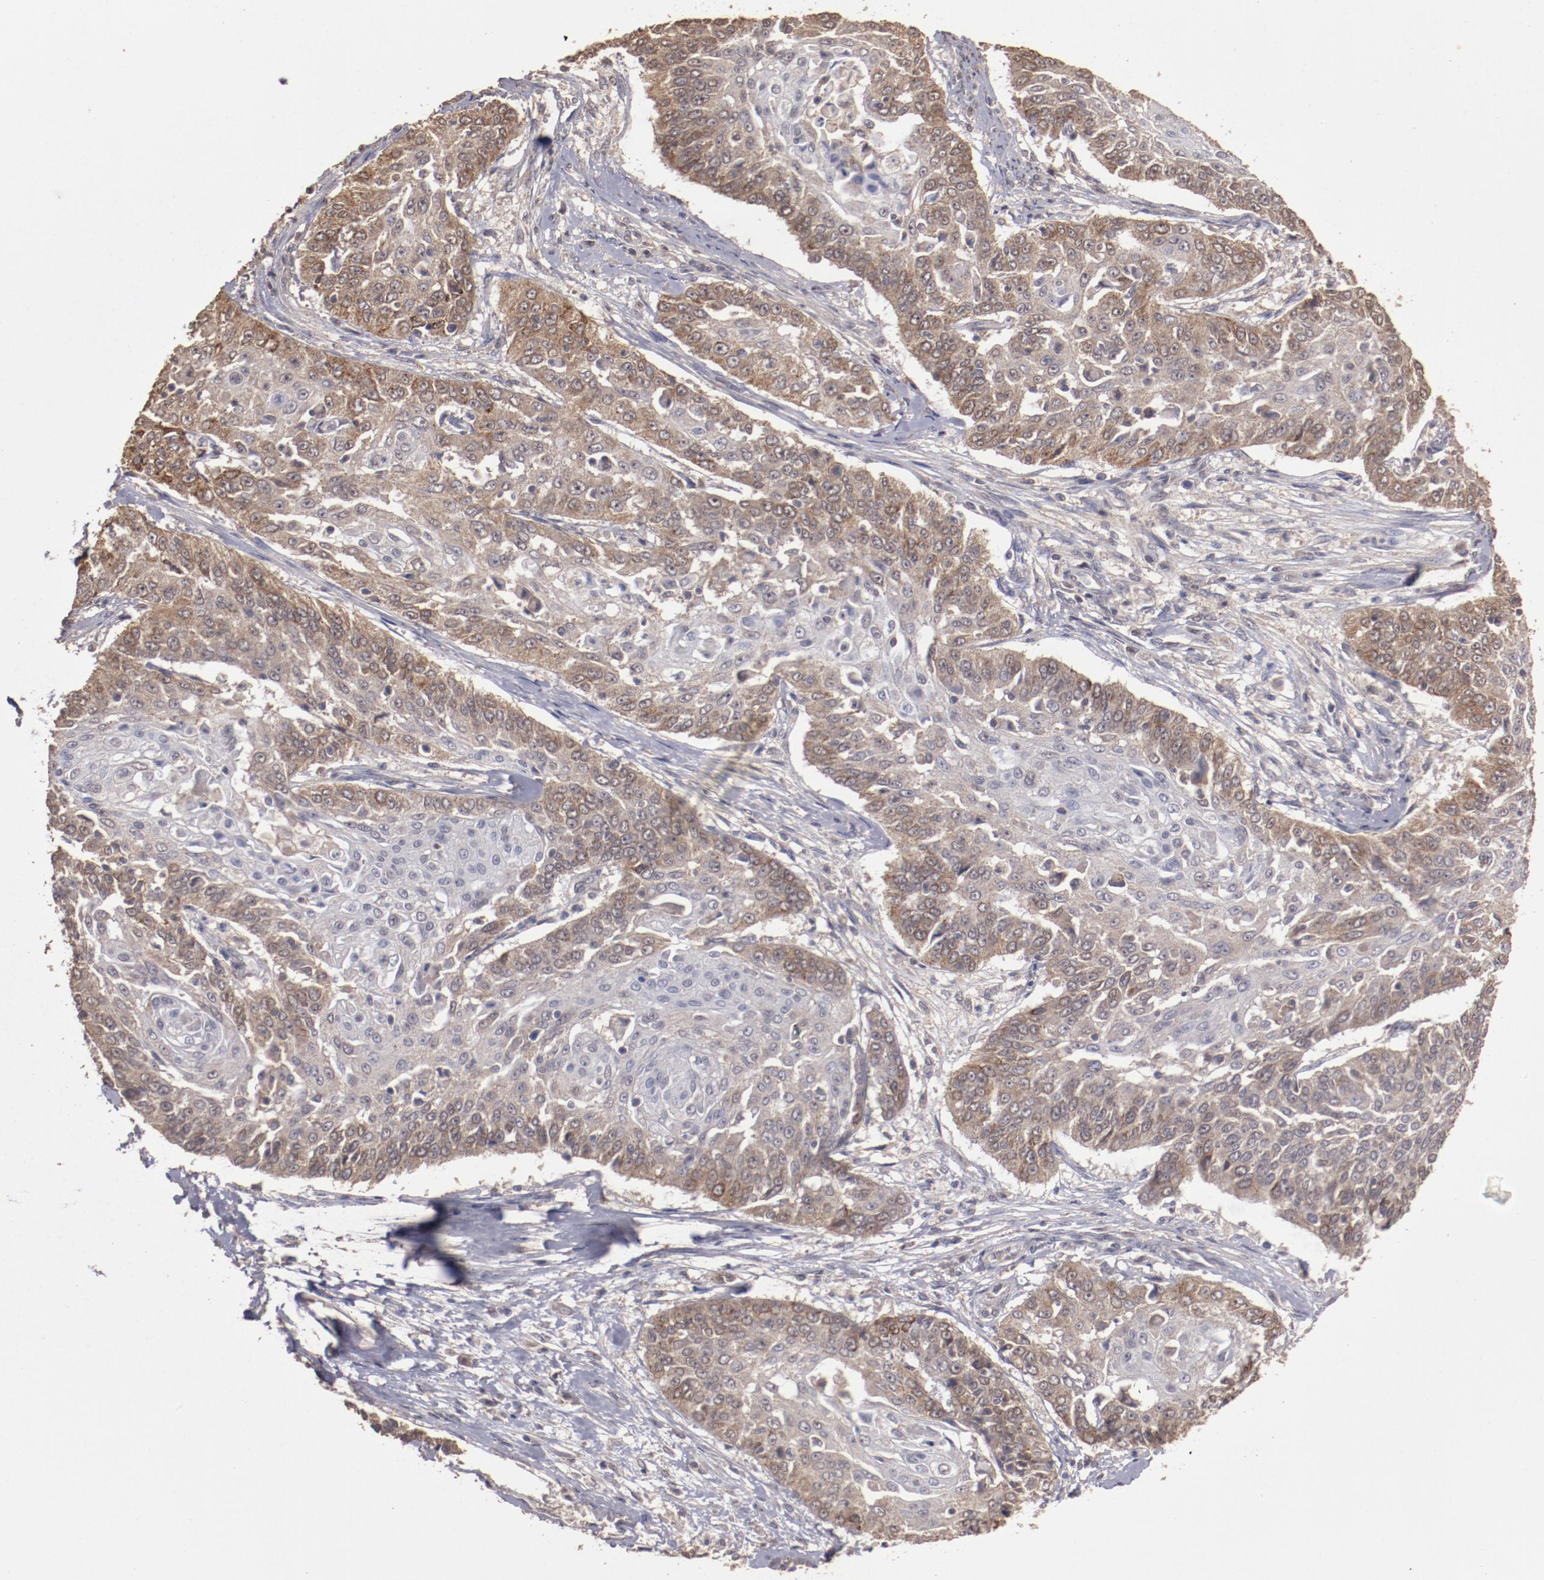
{"staining": {"intensity": "weak", "quantity": "25%-75%", "location": "cytoplasmic/membranous"}, "tissue": "cervical cancer", "cell_type": "Tumor cells", "image_type": "cancer", "snomed": [{"axis": "morphology", "description": "Squamous cell carcinoma, NOS"}, {"axis": "topography", "description": "Cervix"}], "caption": "Brown immunohistochemical staining in human squamous cell carcinoma (cervical) demonstrates weak cytoplasmic/membranous staining in about 25%-75% of tumor cells.", "gene": "FAT1", "patient": {"sex": "female", "age": 64}}